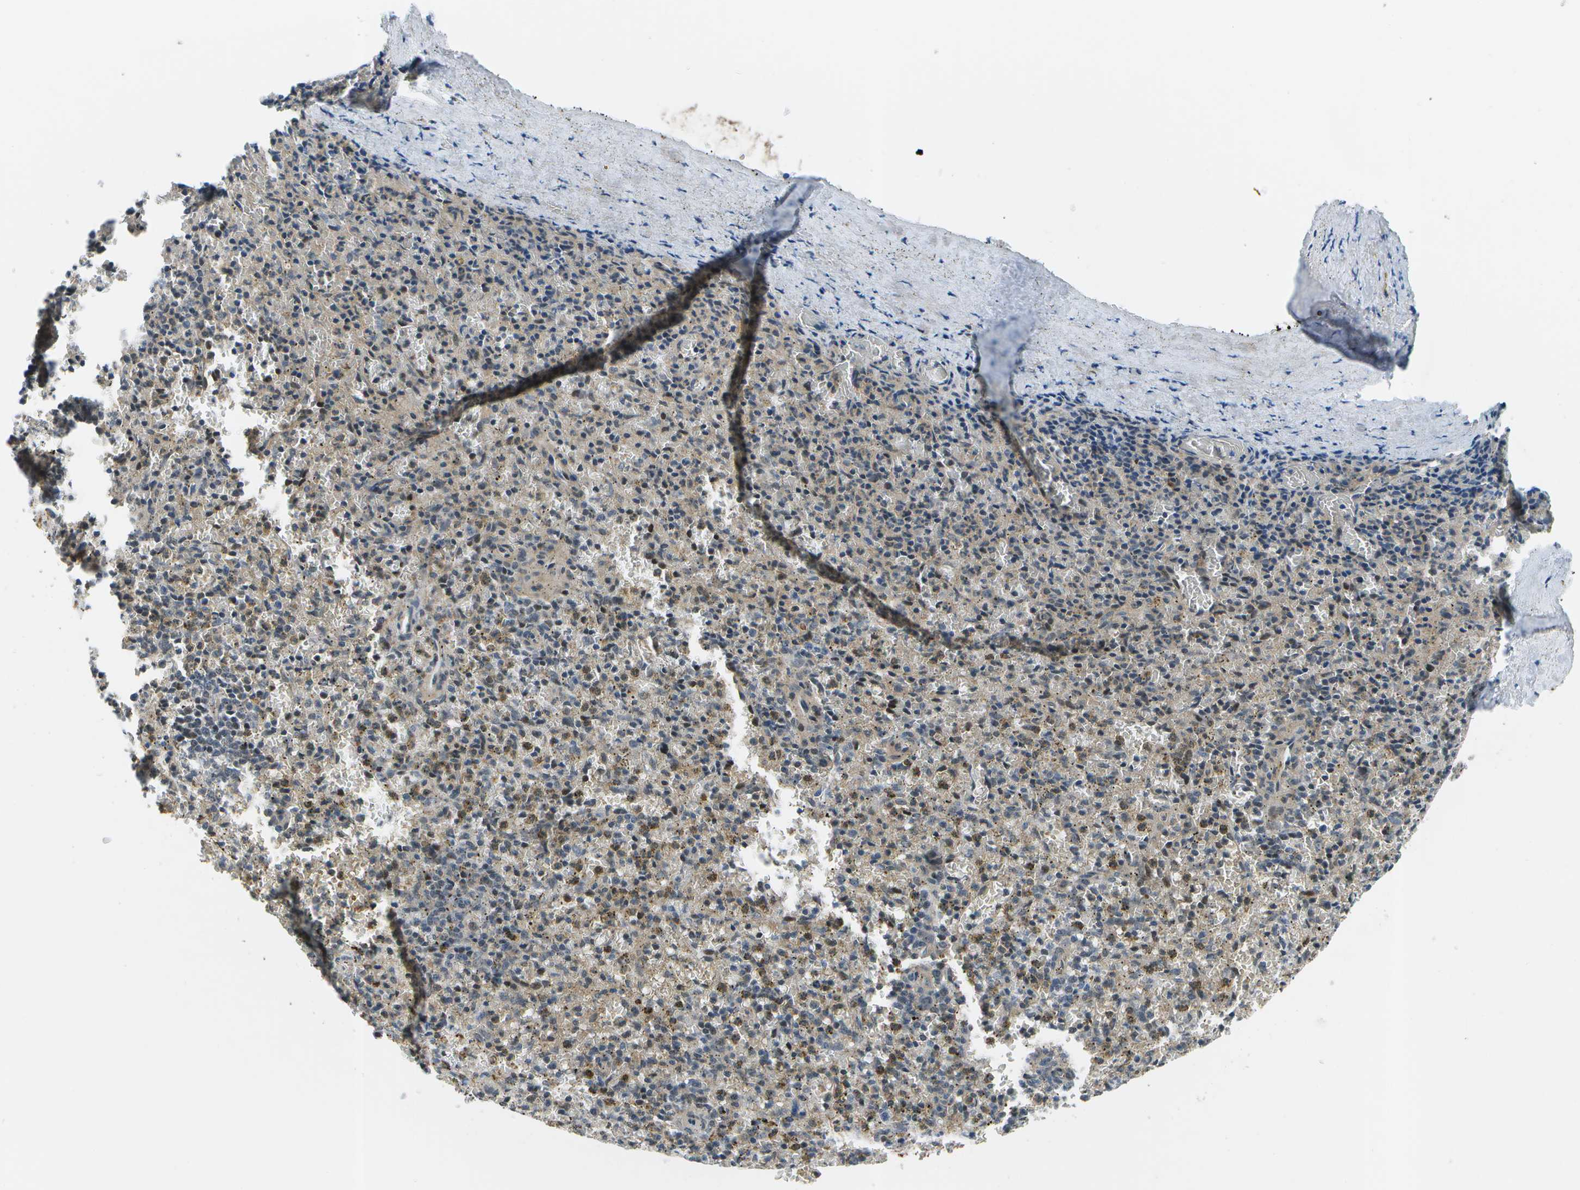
{"staining": {"intensity": "moderate", "quantity": "25%-75%", "location": "cytoplasmic/membranous"}, "tissue": "spleen", "cell_type": "Cells in red pulp", "image_type": "normal", "snomed": [{"axis": "morphology", "description": "Normal tissue, NOS"}, {"axis": "topography", "description": "Spleen"}], "caption": "DAB (3,3'-diaminobenzidine) immunohistochemical staining of benign spleen reveals moderate cytoplasmic/membranous protein positivity in approximately 25%-75% of cells in red pulp. (DAB IHC, brown staining for protein, blue staining for nuclei).", "gene": "ENPP5", "patient": {"sex": "male", "age": 72}}